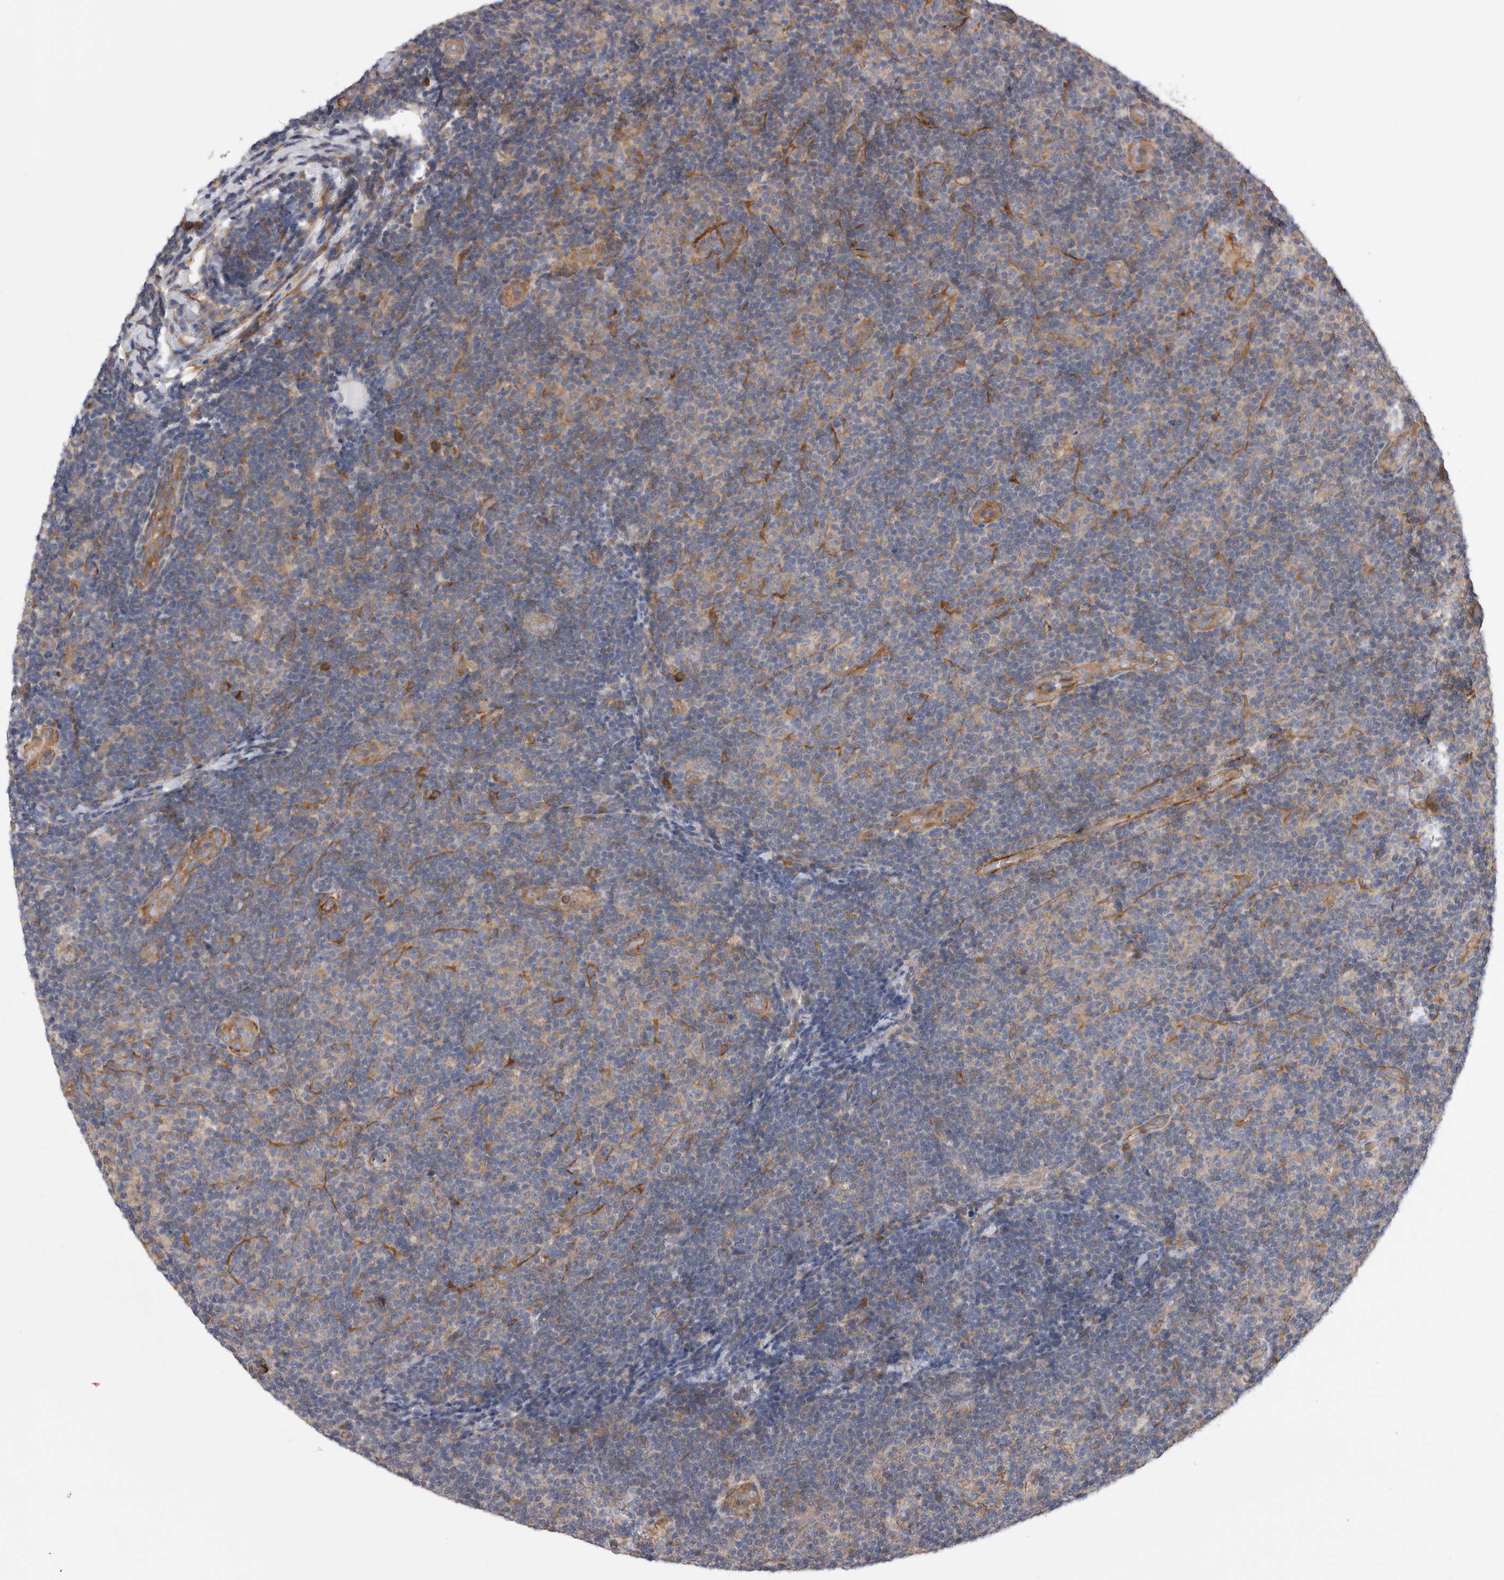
{"staining": {"intensity": "weak", "quantity": "<25%", "location": "cytoplasmic/membranous"}, "tissue": "lymphoma", "cell_type": "Tumor cells", "image_type": "cancer", "snomed": [{"axis": "morphology", "description": "Malignant lymphoma, non-Hodgkin's type, Low grade"}, {"axis": "topography", "description": "Lymph node"}], "caption": "High magnification brightfield microscopy of lymphoma stained with DAB (brown) and counterstained with hematoxylin (blue): tumor cells show no significant expression.", "gene": "EPRS1", "patient": {"sex": "male", "age": 83}}